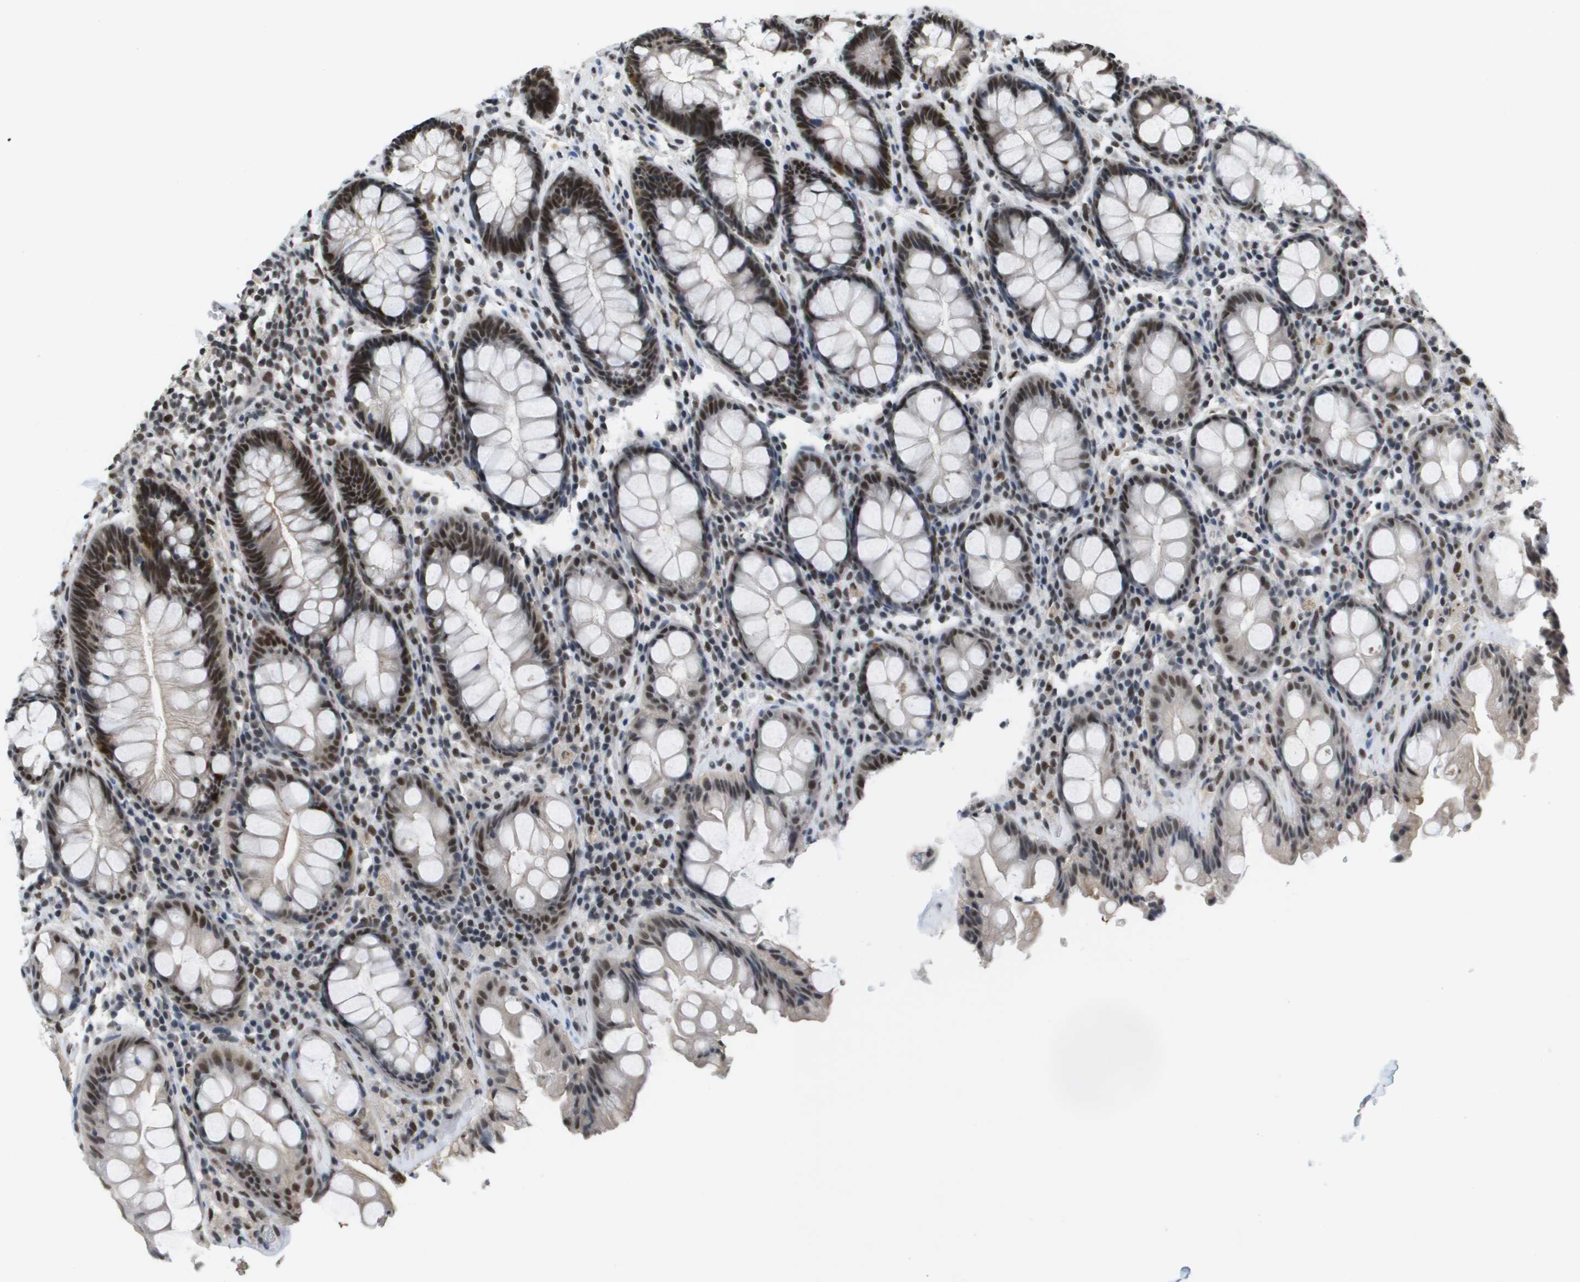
{"staining": {"intensity": "moderate", "quantity": ">75%", "location": "nuclear"}, "tissue": "rectum", "cell_type": "Glandular cells", "image_type": "normal", "snomed": [{"axis": "morphology", "description": "Normal tissue, NOS"}, {"axis": "topography", "description": "Rectum"}], "caption": "The immunohistochemical stain highlights moderate nuclear staining in glandular cells of unremarkable rectum. (IHC, brightfield microscopy, high magnification).", "gene": "ISY1", "patient": {"sex": "male", "age": 64}}